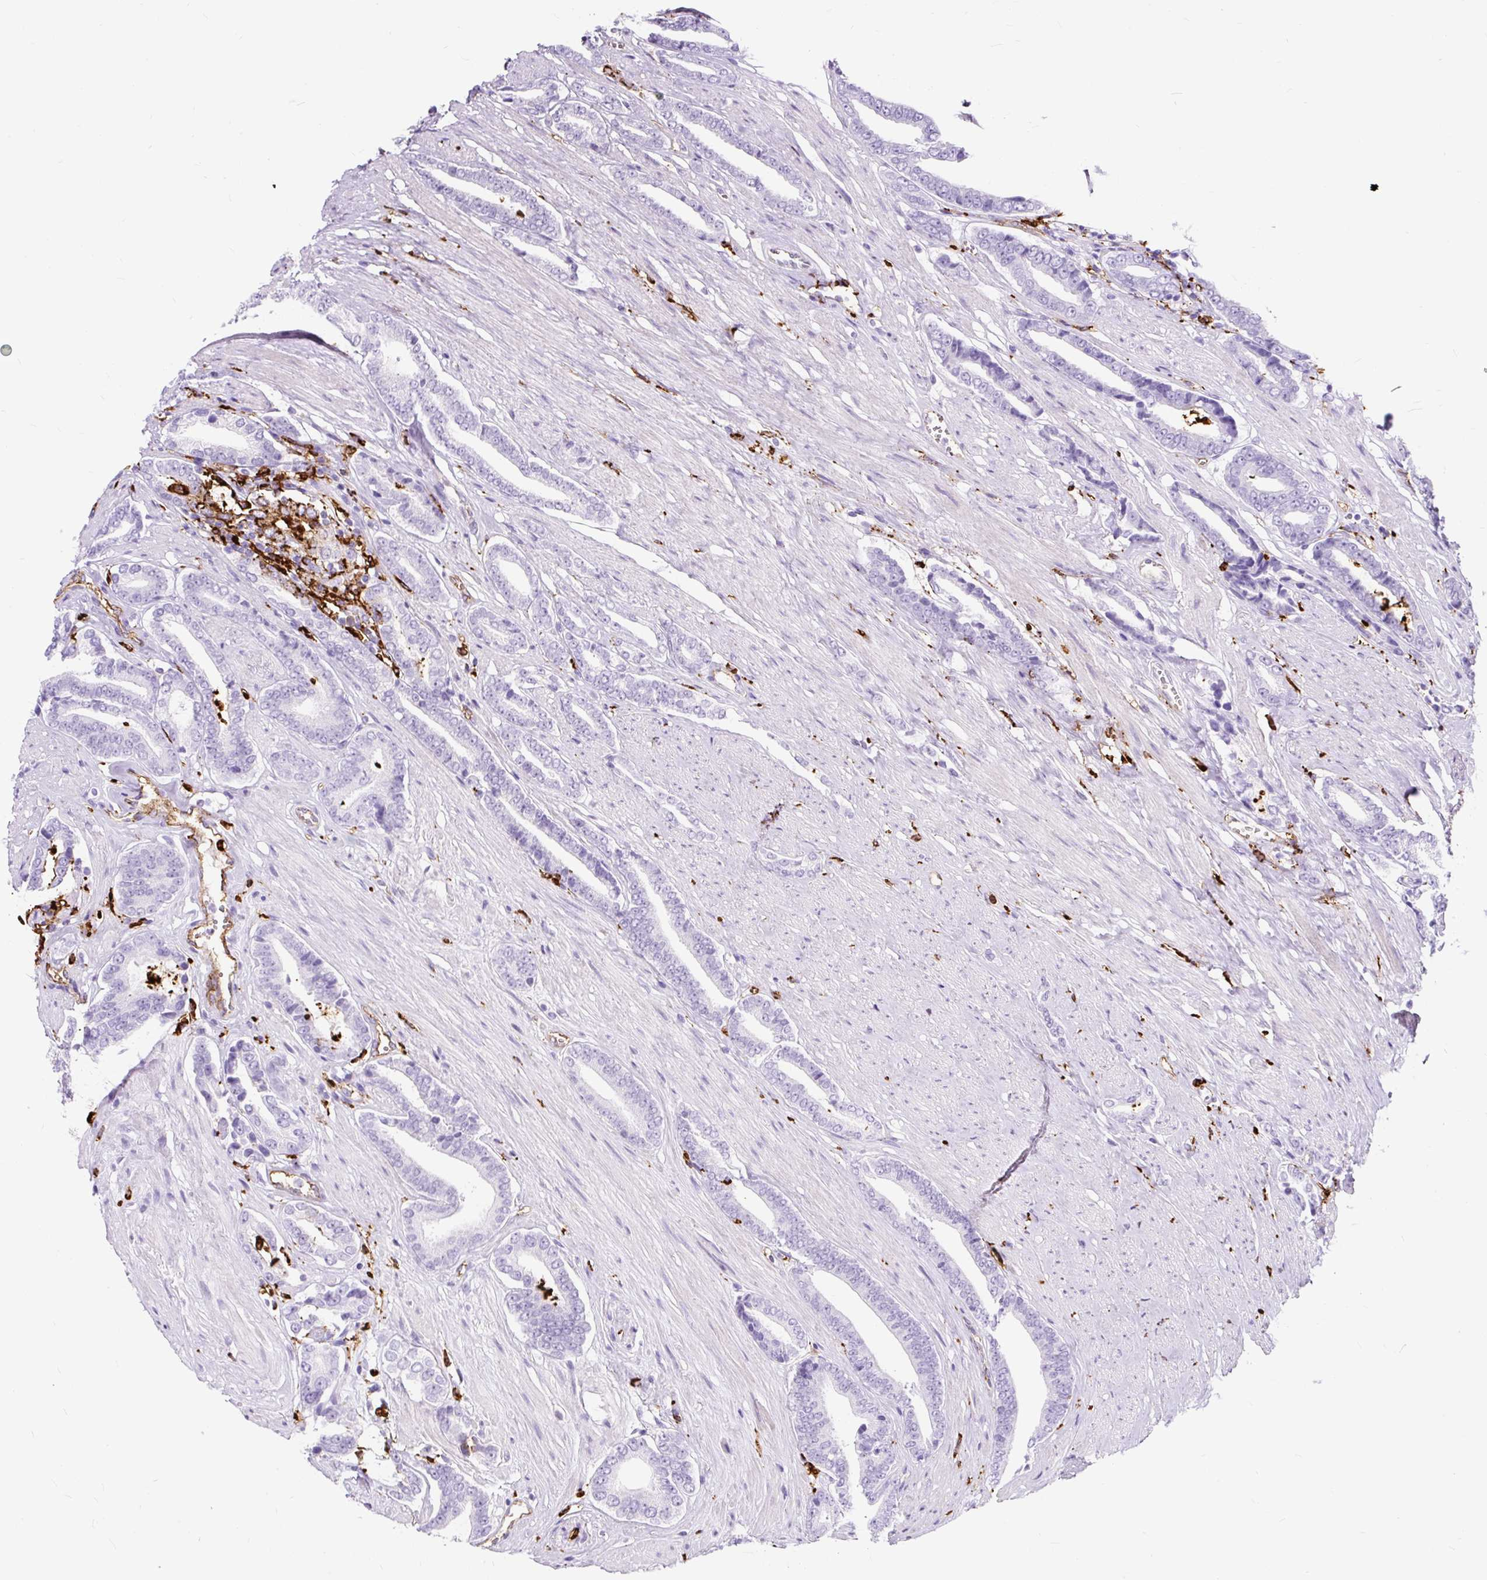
{"staining": {"intensity": "negative", "quantity": "none", "location": "none"}, "tissue": "prostate cancer", "cell_type": "Tumor cells", "image_type": "cancer", "snomed": [{"axis": "morphology", "description": "Adenocarcinoma, NOS"}, {"axis": "topography", "description": "Prostate and seminal vesicle, NOS"}], "caption": "High power microscopy micrograph of an IHC image of prostate cancer (adenocarcinoma), revealing no significant expression in tumor cells. (DAB immunohistochemistry (IHC) with hematoxylin counter stain).", "gene": "HLA-DRA", "patient": {"sex": "male", "age": 76}}